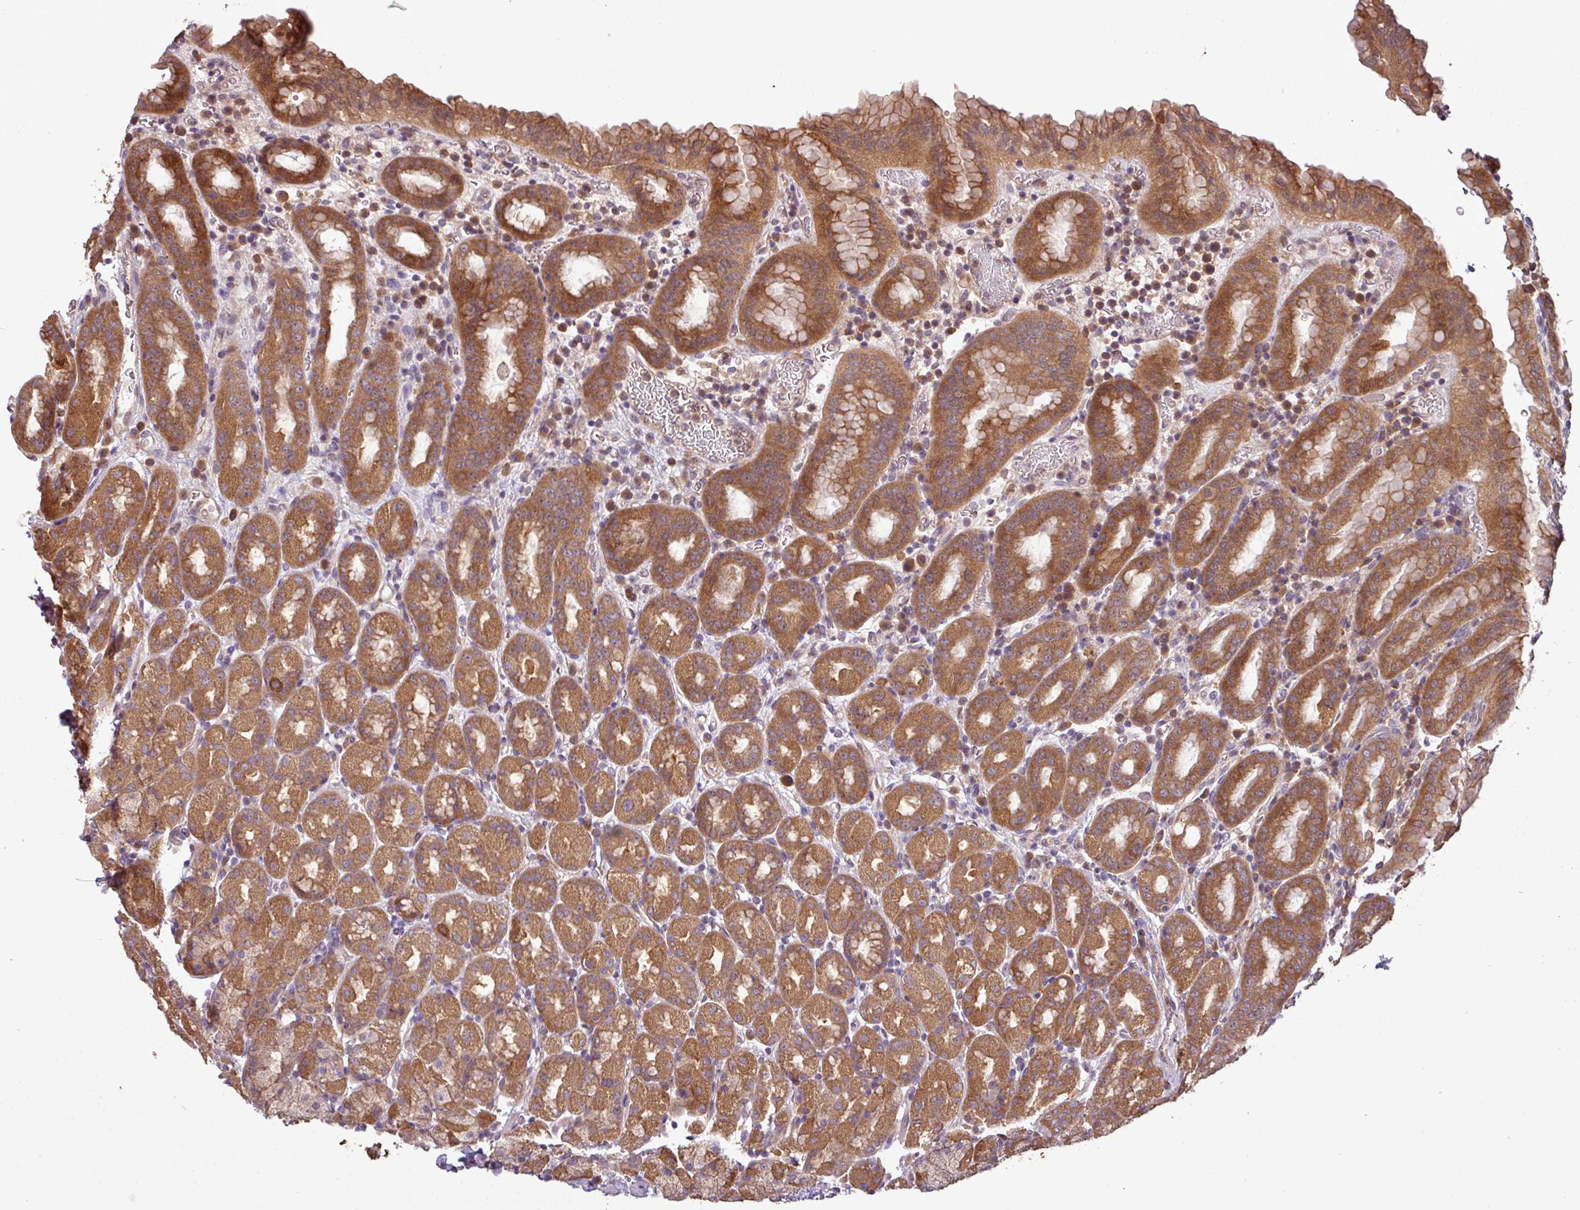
{"staining": {"intensity": "strong", "quantity": ">75%", "location": "cytoplasmic/membranous"}, "tissue": "stomach", "cell_type": "Glandular cells", "image_type": "normal", "snomed": [{"axis": "morphology", "description": "Normal tissue, NOS"}, {"axis": "topography", "description": "Stomach, upper"}, {"axis": "topography", "description": "Stomach, lower"}, {"axis": "topography", "description": "Small intestine"}], "caption": "Normal stomach demonstrates strong cytoplasmic/membranous expression in approximately >75% of glandular cells, visualized by immunohistochemistry.", "gene": "SIRPB2", "patient": {"sex": "male", "age": 68}}